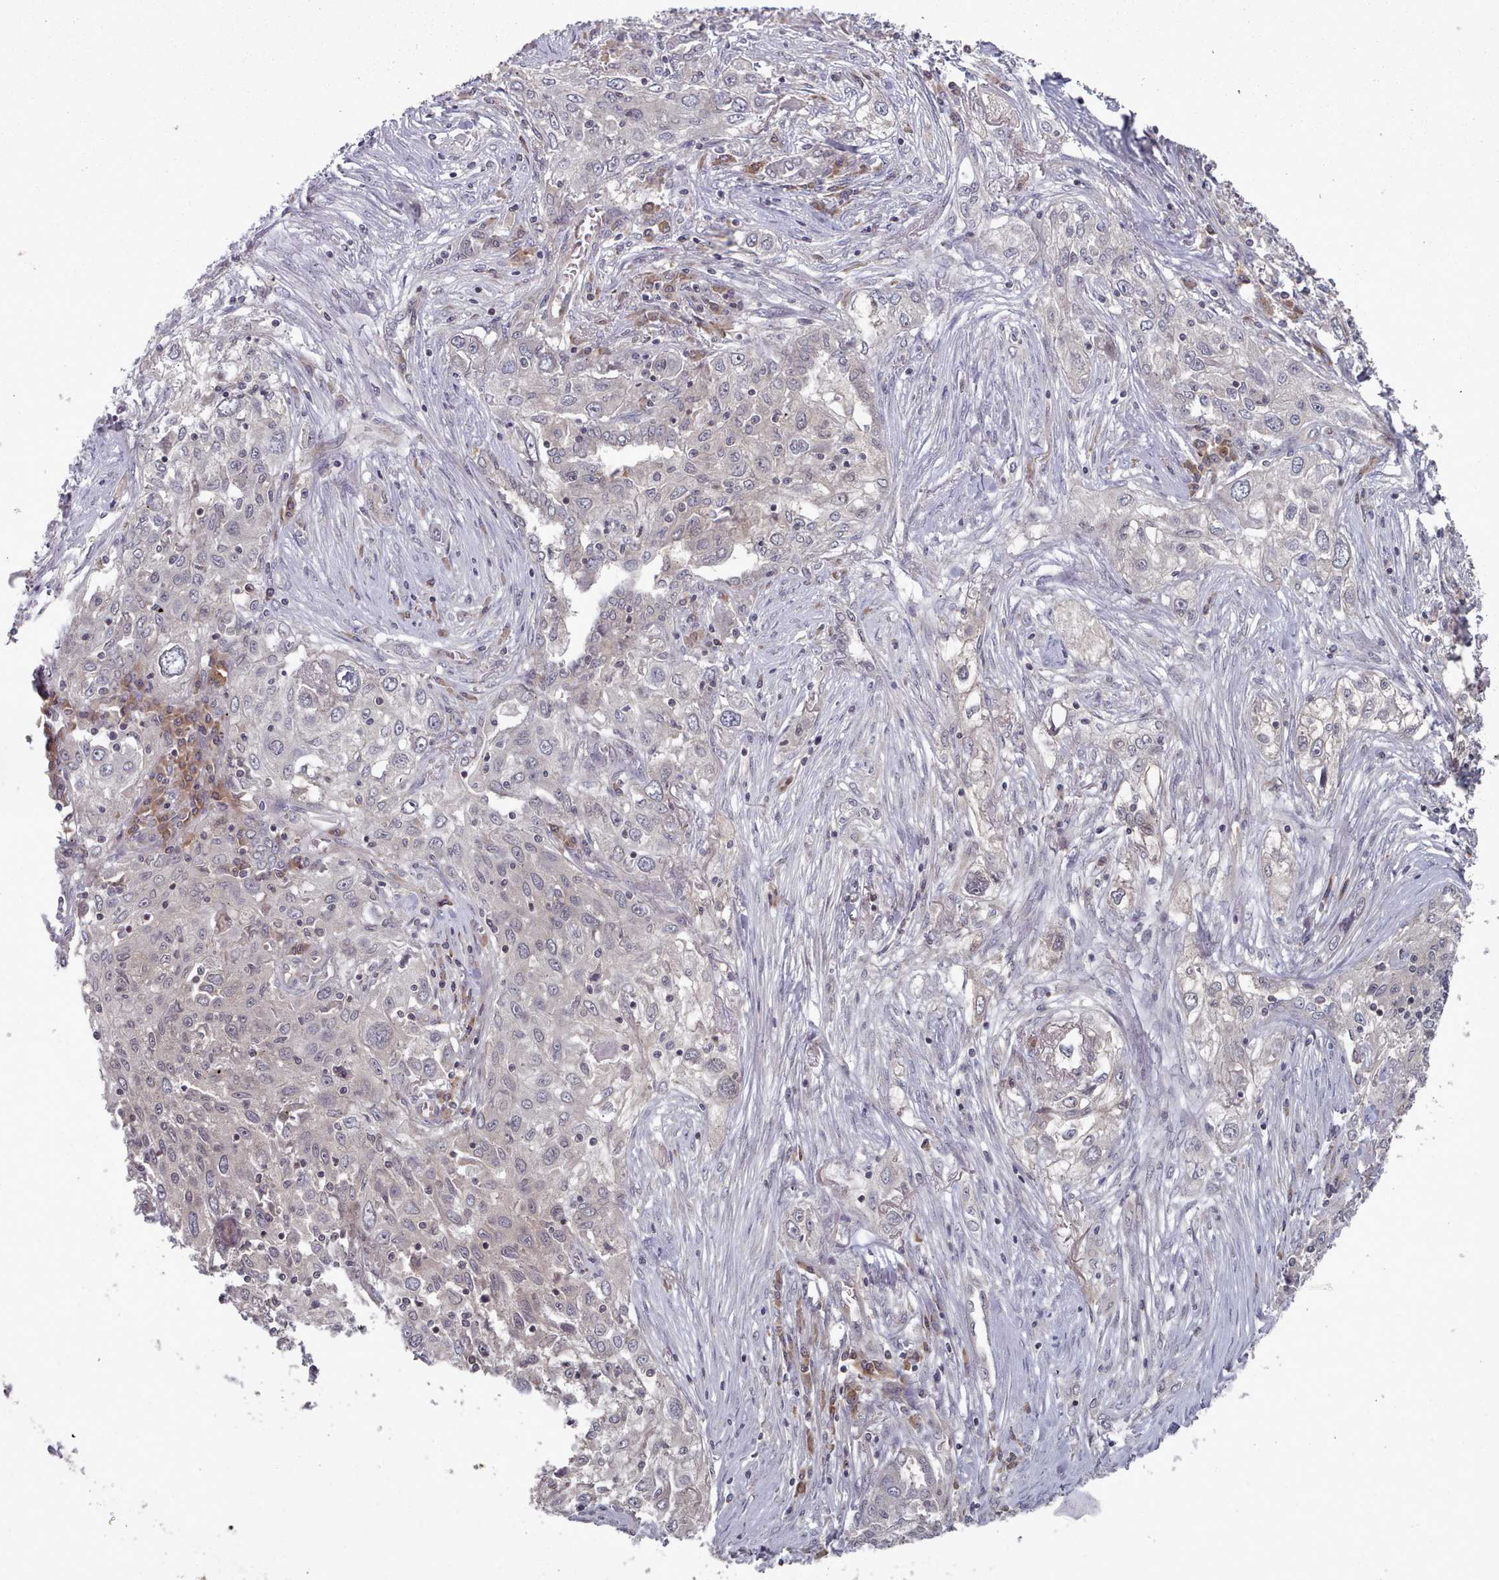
{"staining": {"intensity": "negative", "quantity": "none", "location": "none"}, "tissue": "lung cancer", "cell_type": "Tumor cells", "image_type": "cancer", "snomed": [{"axis": "morphology", "description": "Squamous cell carcinoma, NOS"}, {"axis": "topography", "description": "Lung"}], "caption": "Squamous cell carcinoma (lung) stained for a protein using IHC shows no expression tumor cells.", "gene": "HYAL3", "patient": {"sex": "female", "age": 69}}